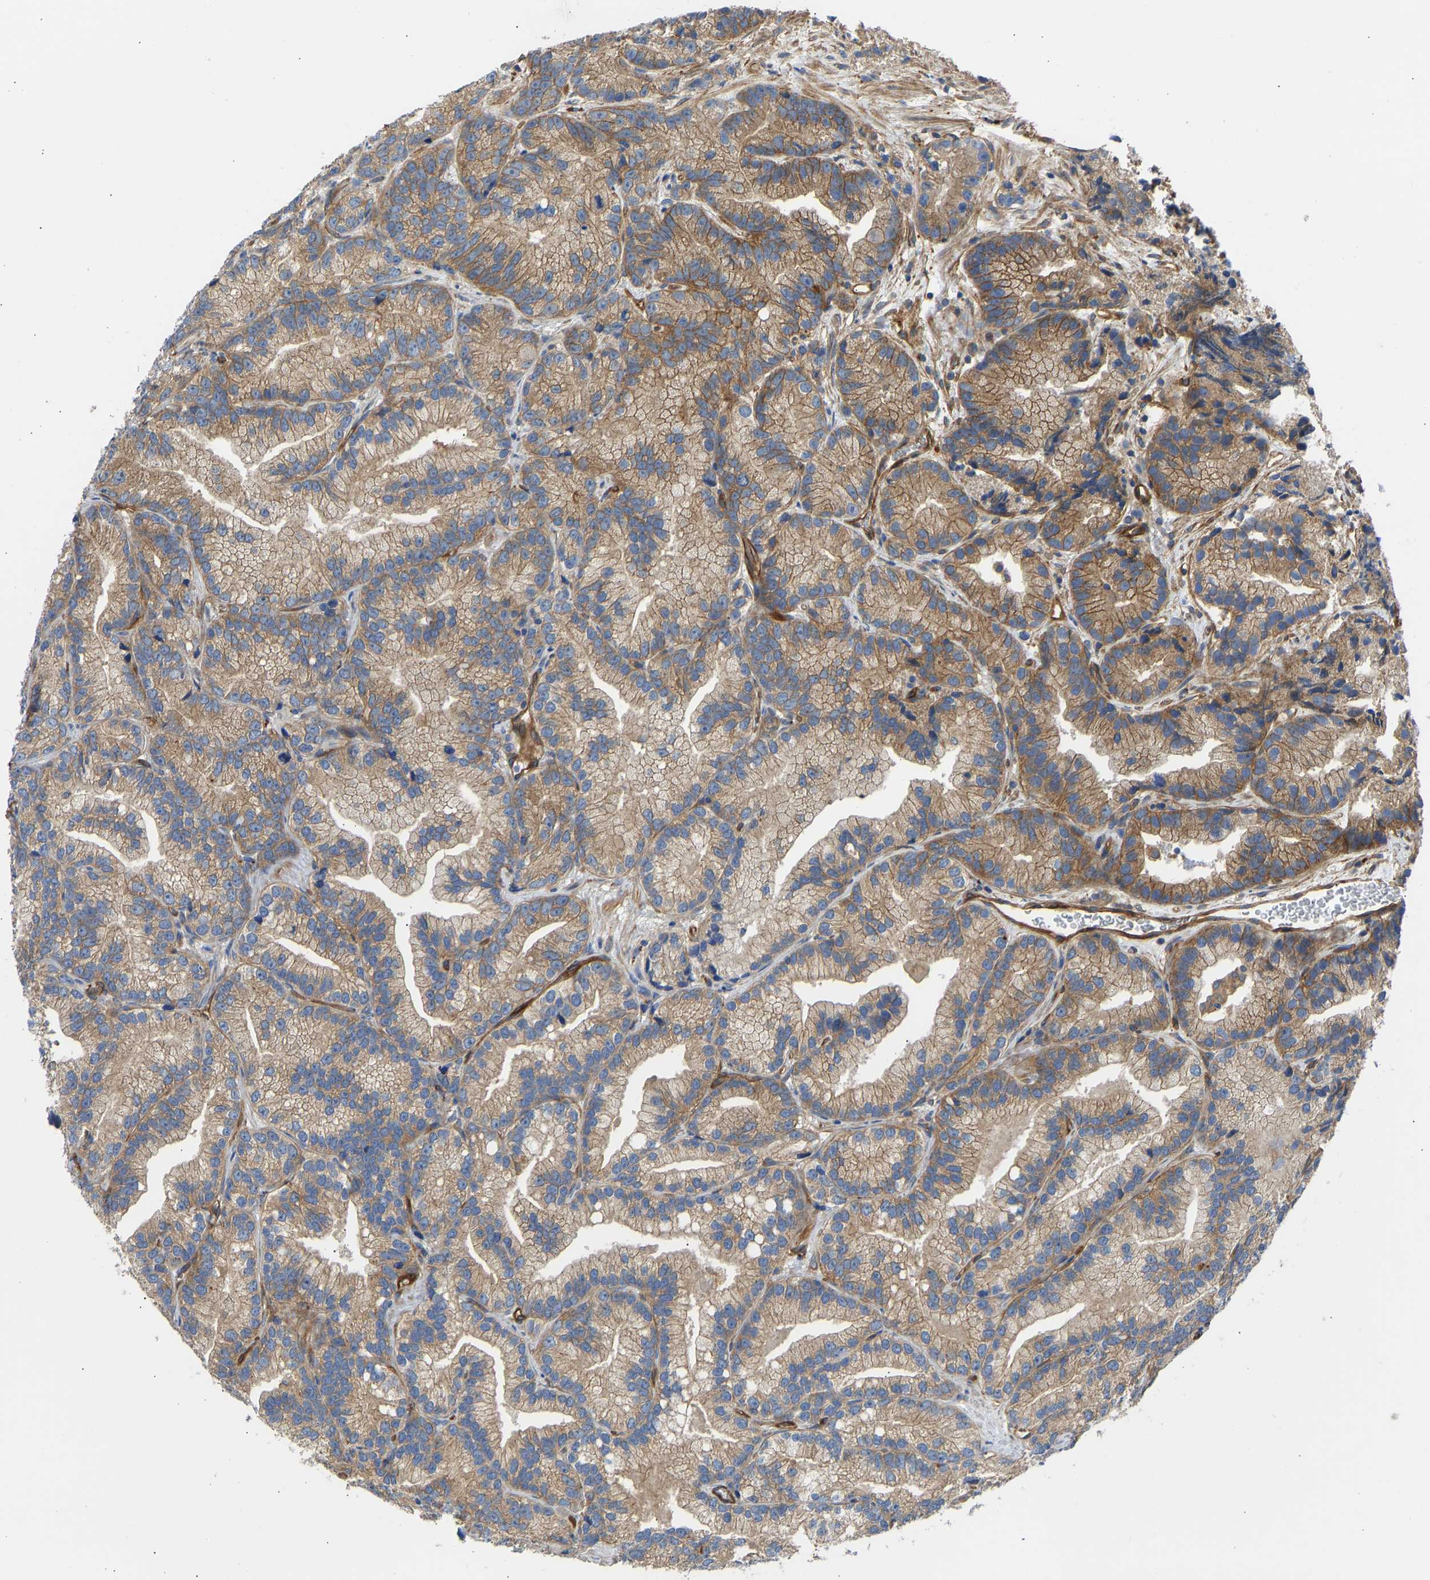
{"staining": {"intensity": "moderate", "quantity": ">75%", "location": "cytoplasmic/membranous"}, "tissue": "prostate cancer", "cell_type": "Tumor cells", "image_type": "cancer", "snomed": [{"axis": "morphology", "description": "Adenocarcinoma, Low grade"}, {"axis": "topography", "description": "Prostate"}], "caption": "A brown stain highlights moderate cytoplasmic/membranous expression of a protein in adenocarcinoma (low-grade) (prostate) tumor cells.", "gene": "MYO1C", "patient": {"sex": "male", "age": 89}}